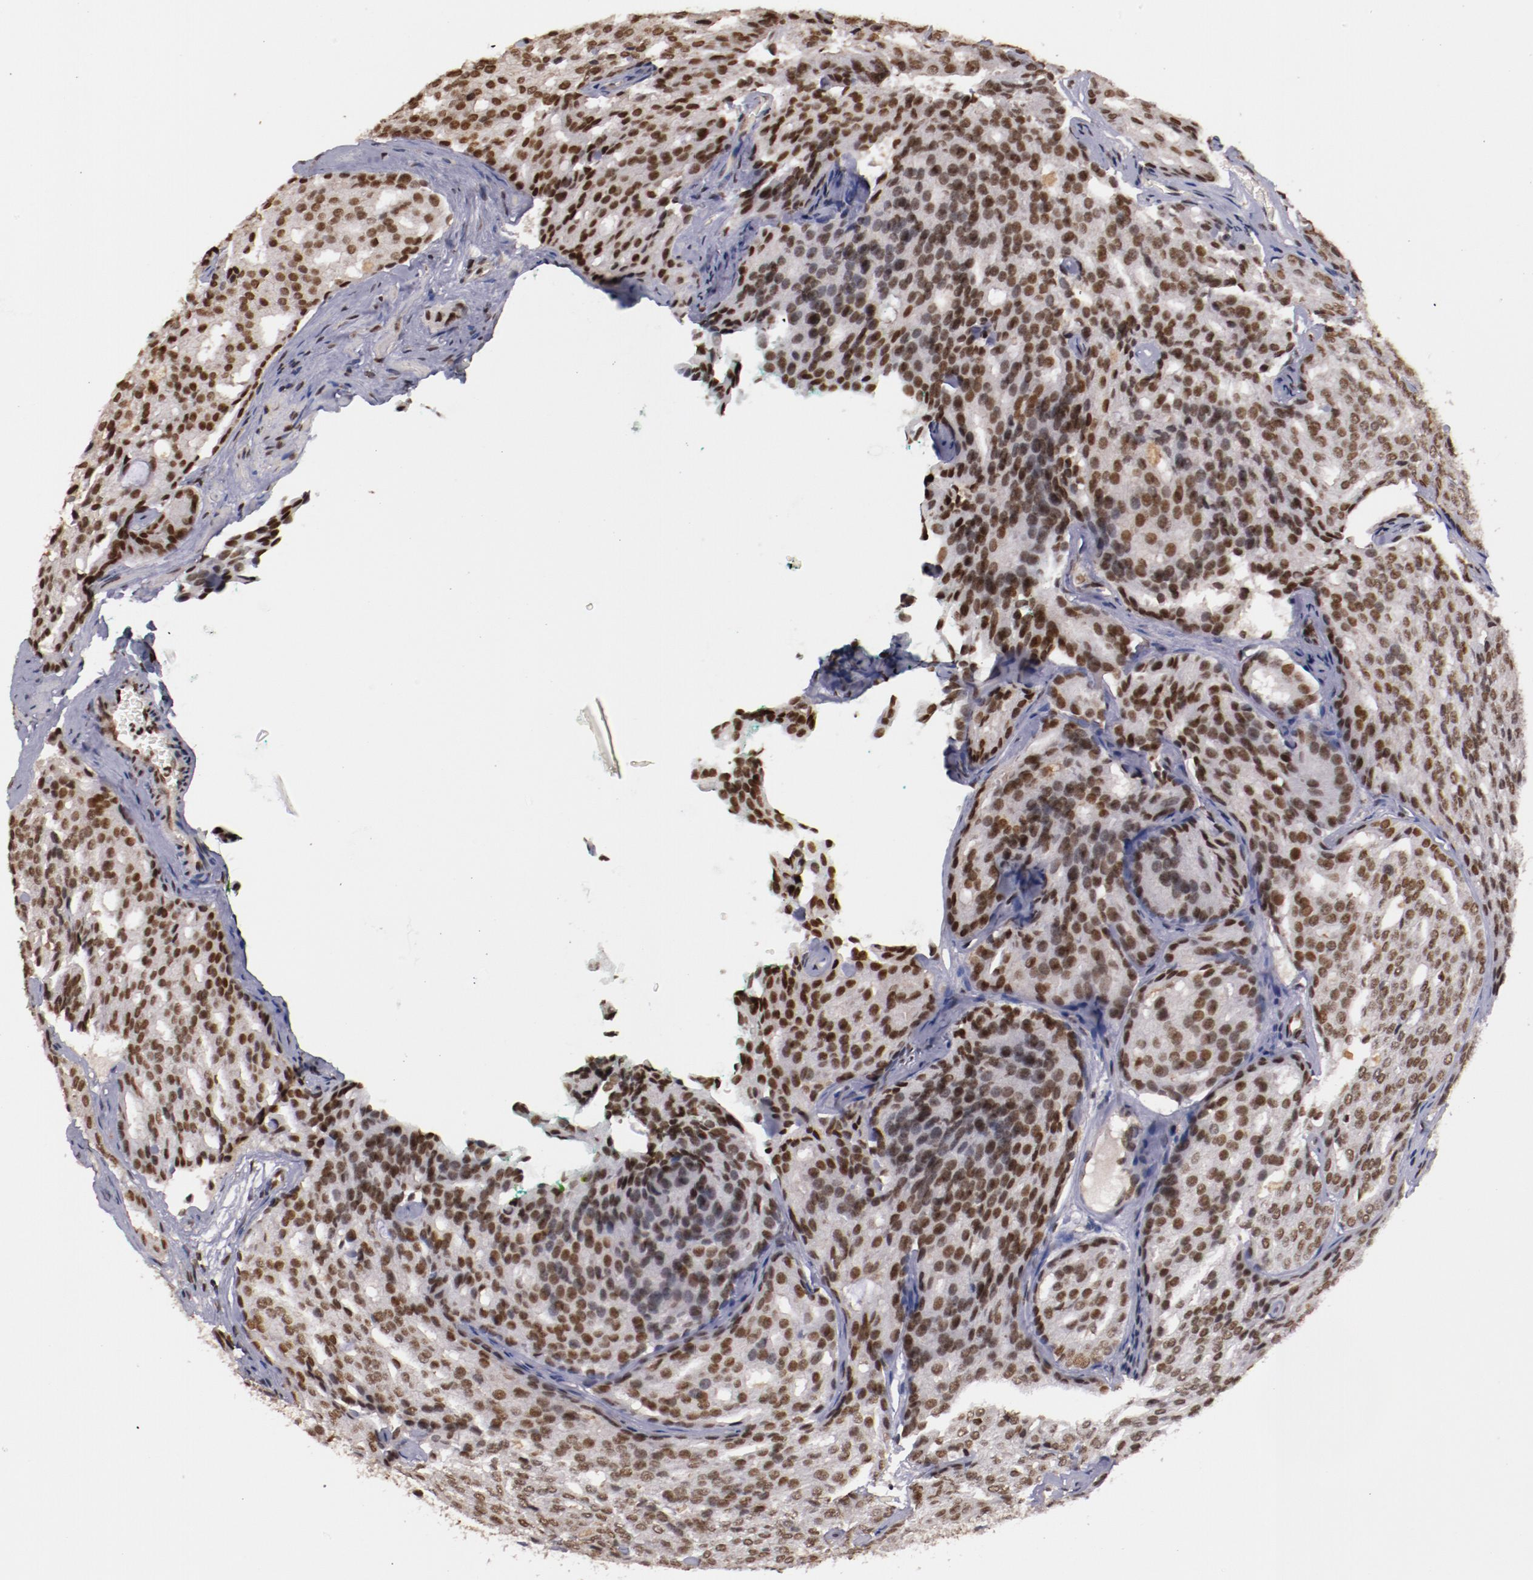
{"staining": {"intensity": "moderate", "quantity": ">75%", "location": "nuclear"}, "tissue": "prostate cancer", "cell_type": "Tumor cells", "image_type": "cancer", "snomed": [{"axis": "morphology", "description": "Adenocarcinoma, High grade"}, {"axis": "topography", "description": "Prostate"}], "caption": "DAB immunohistochemical staining of prostate high-grade adenocarcinoma displays moderate nuclear protein staining in approximately >75% of tumor cells.", "gene": "STAG2", "patient": {"sex": "male", "age": 64}}